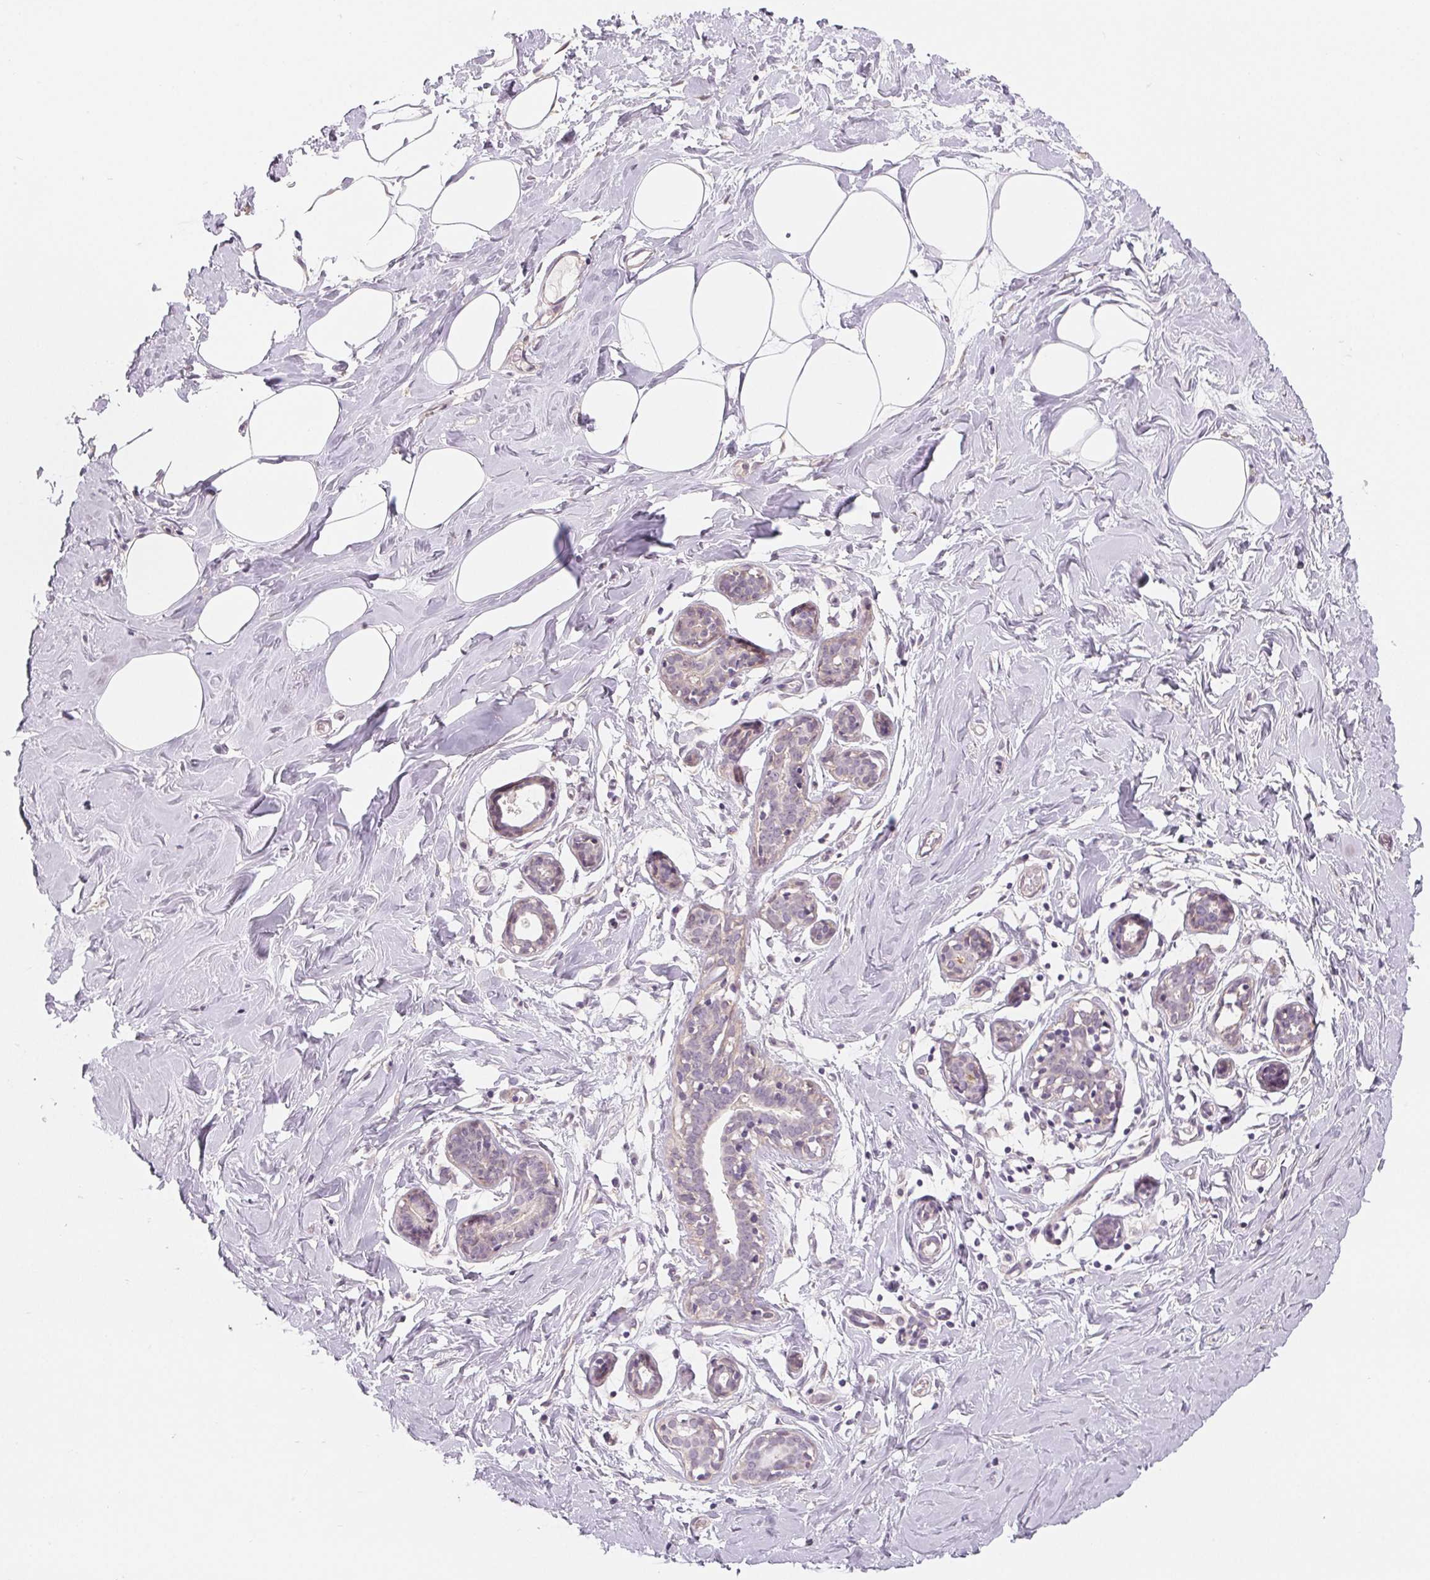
{"staining": {"intensity": "negative", "quantity": "none", "location": "none"}, "tissue": "breast", "cell_type": "Adipocytes", "image_type": "normal", "snomed": [{"axis": "morphology", "description": "Normal tissue, NOS"}, {"axis": "topography", "description": "Breast"}], "caption": "High power microscopy micrograph of an immunohistochemistry image of benign breast, revealing no significant positivity in adipocytes.", "gene": "CFC1B", "patient": {"sex": "female", "age": 27}}